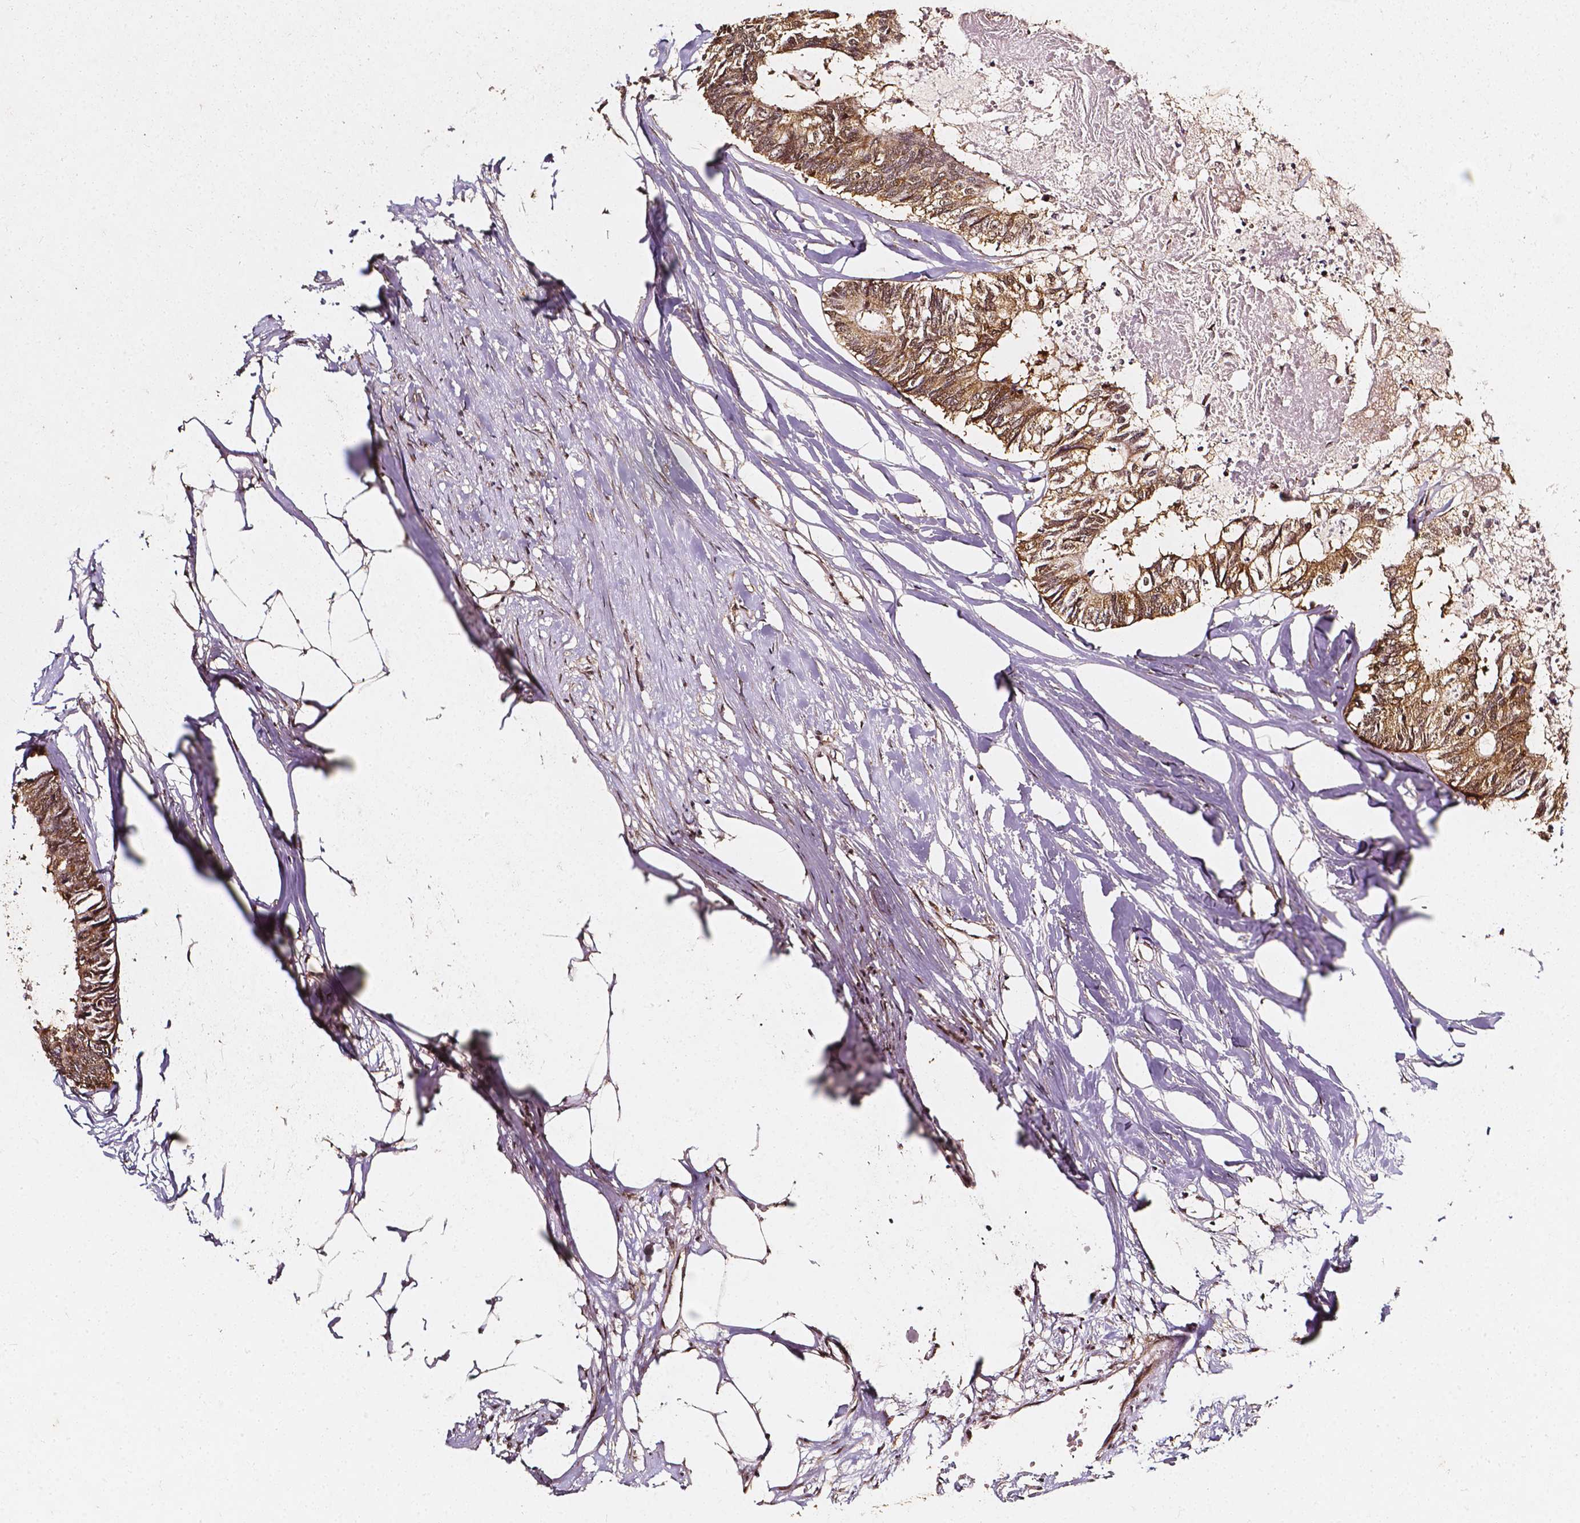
{"staining": {"intensity": "moderate", "quantity": ">75%", "location": "cytoplasmic/membranous,nuclear"}, "tissue": "colorectal cancer", "cell_type": "Tumor cells", "image_type": "cancer", "snomed": [{"axis": "morphology", "description": "Adenocarcinoma, NOS"}, {"axis": "topography", "description": "Colon"}, {"axis": "topography", "description": "Rectum"}], "caption": "Protein staining of colorectal cancer (adenocarcinoma) tissue shows moderate cytoplasmic/membranous and nuclear expression in about >75% of tumor cells.", "gene": "SMN1", "patient": {"sex": "male", "age": 57}}